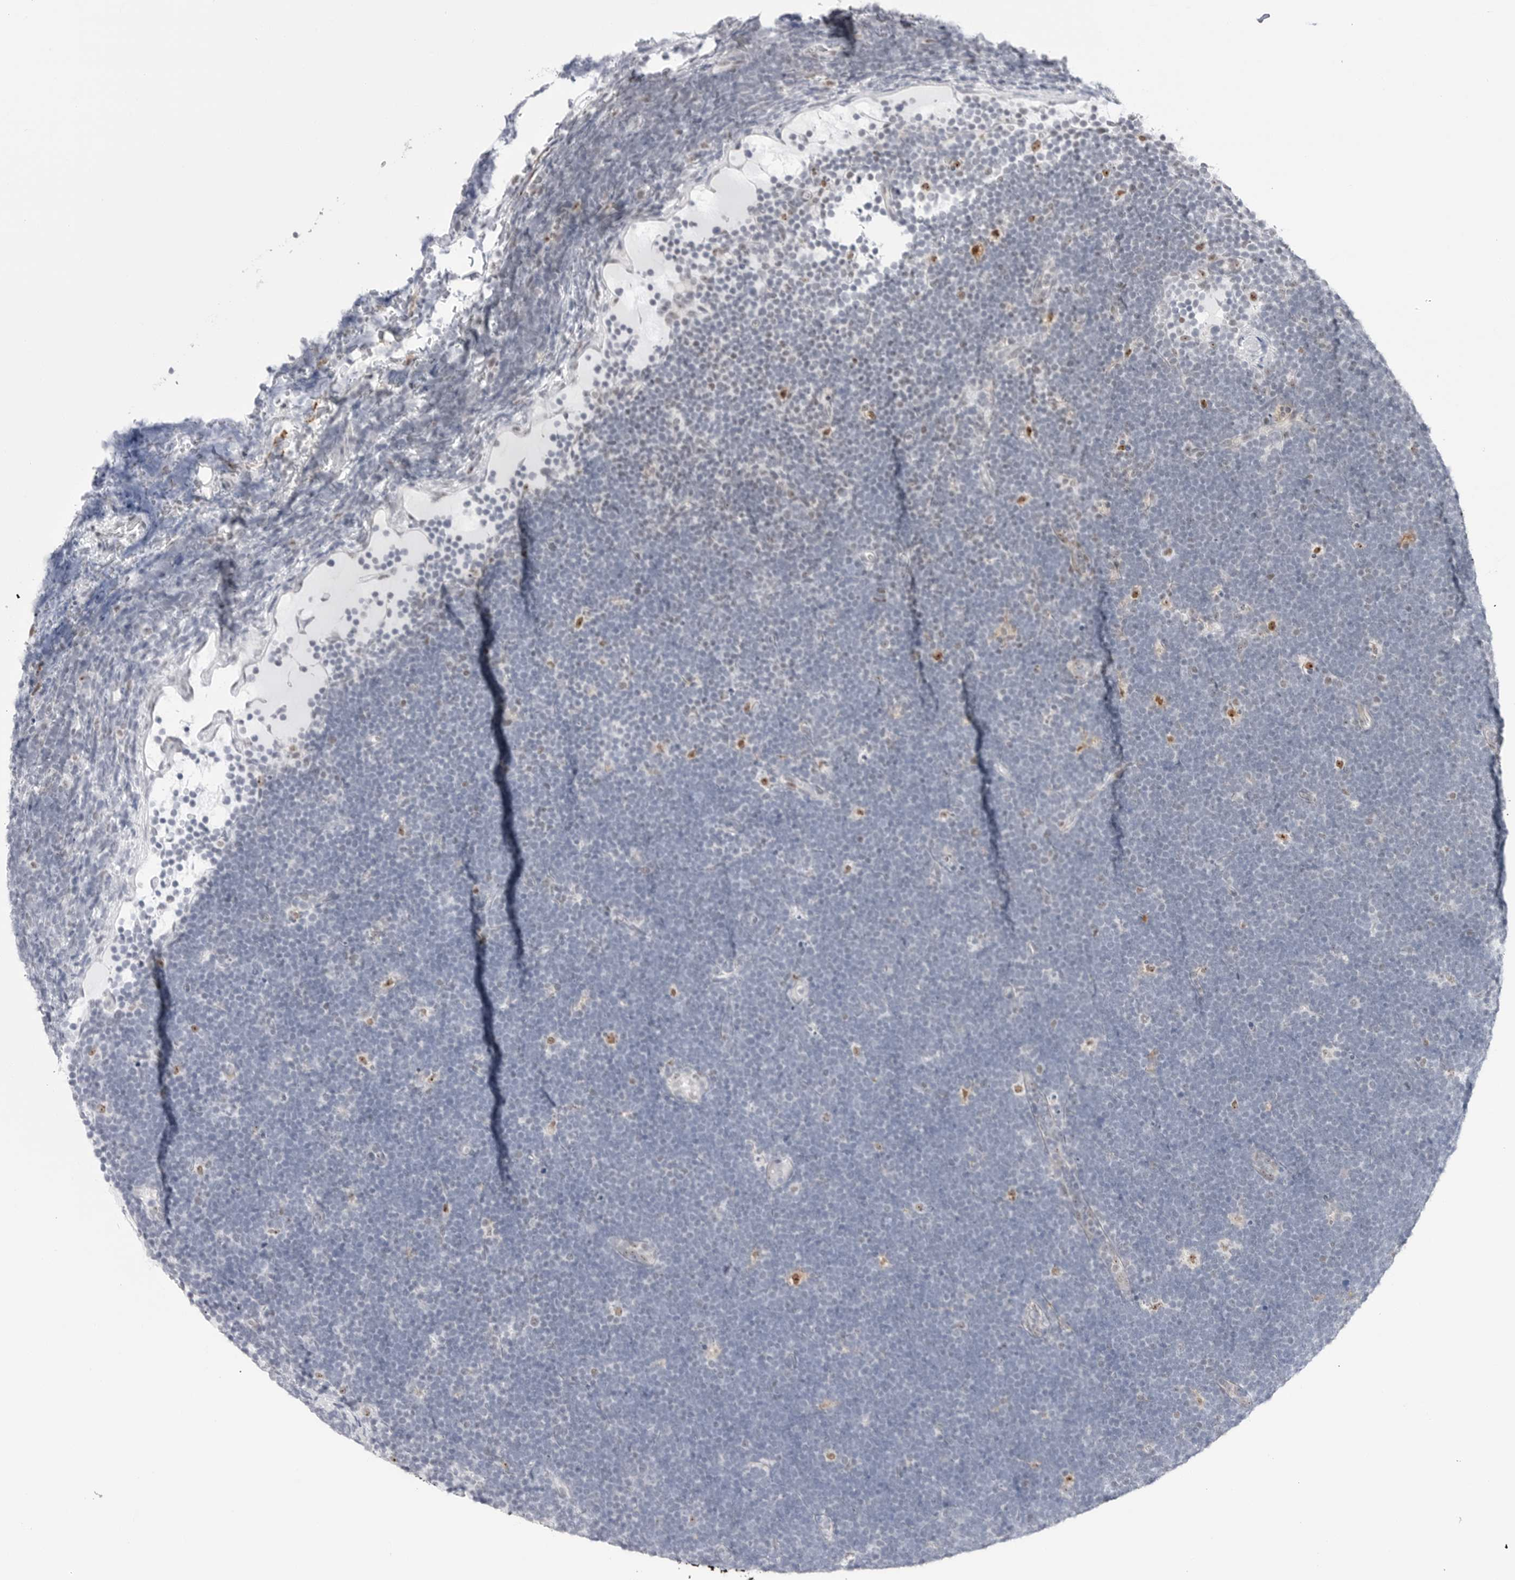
{"staining": {"intensity": "negative", "quantity": "none", "location": "none"}, "tissue": "lymphoma", "cell_type": "Tumor cells", "image_type": "cancer", "snomed": [{"axis": "morphology", "description": "Malignant lymphoma, non-Hodgkin's type, High grade"}, {"axis": "topography", "description": "Lymph node"}], "caption": "Tumor cells are negative for protein expression in human lymphoma.", "gene": "C1orf162", "patient": {"sex": "male", "age": 13}}